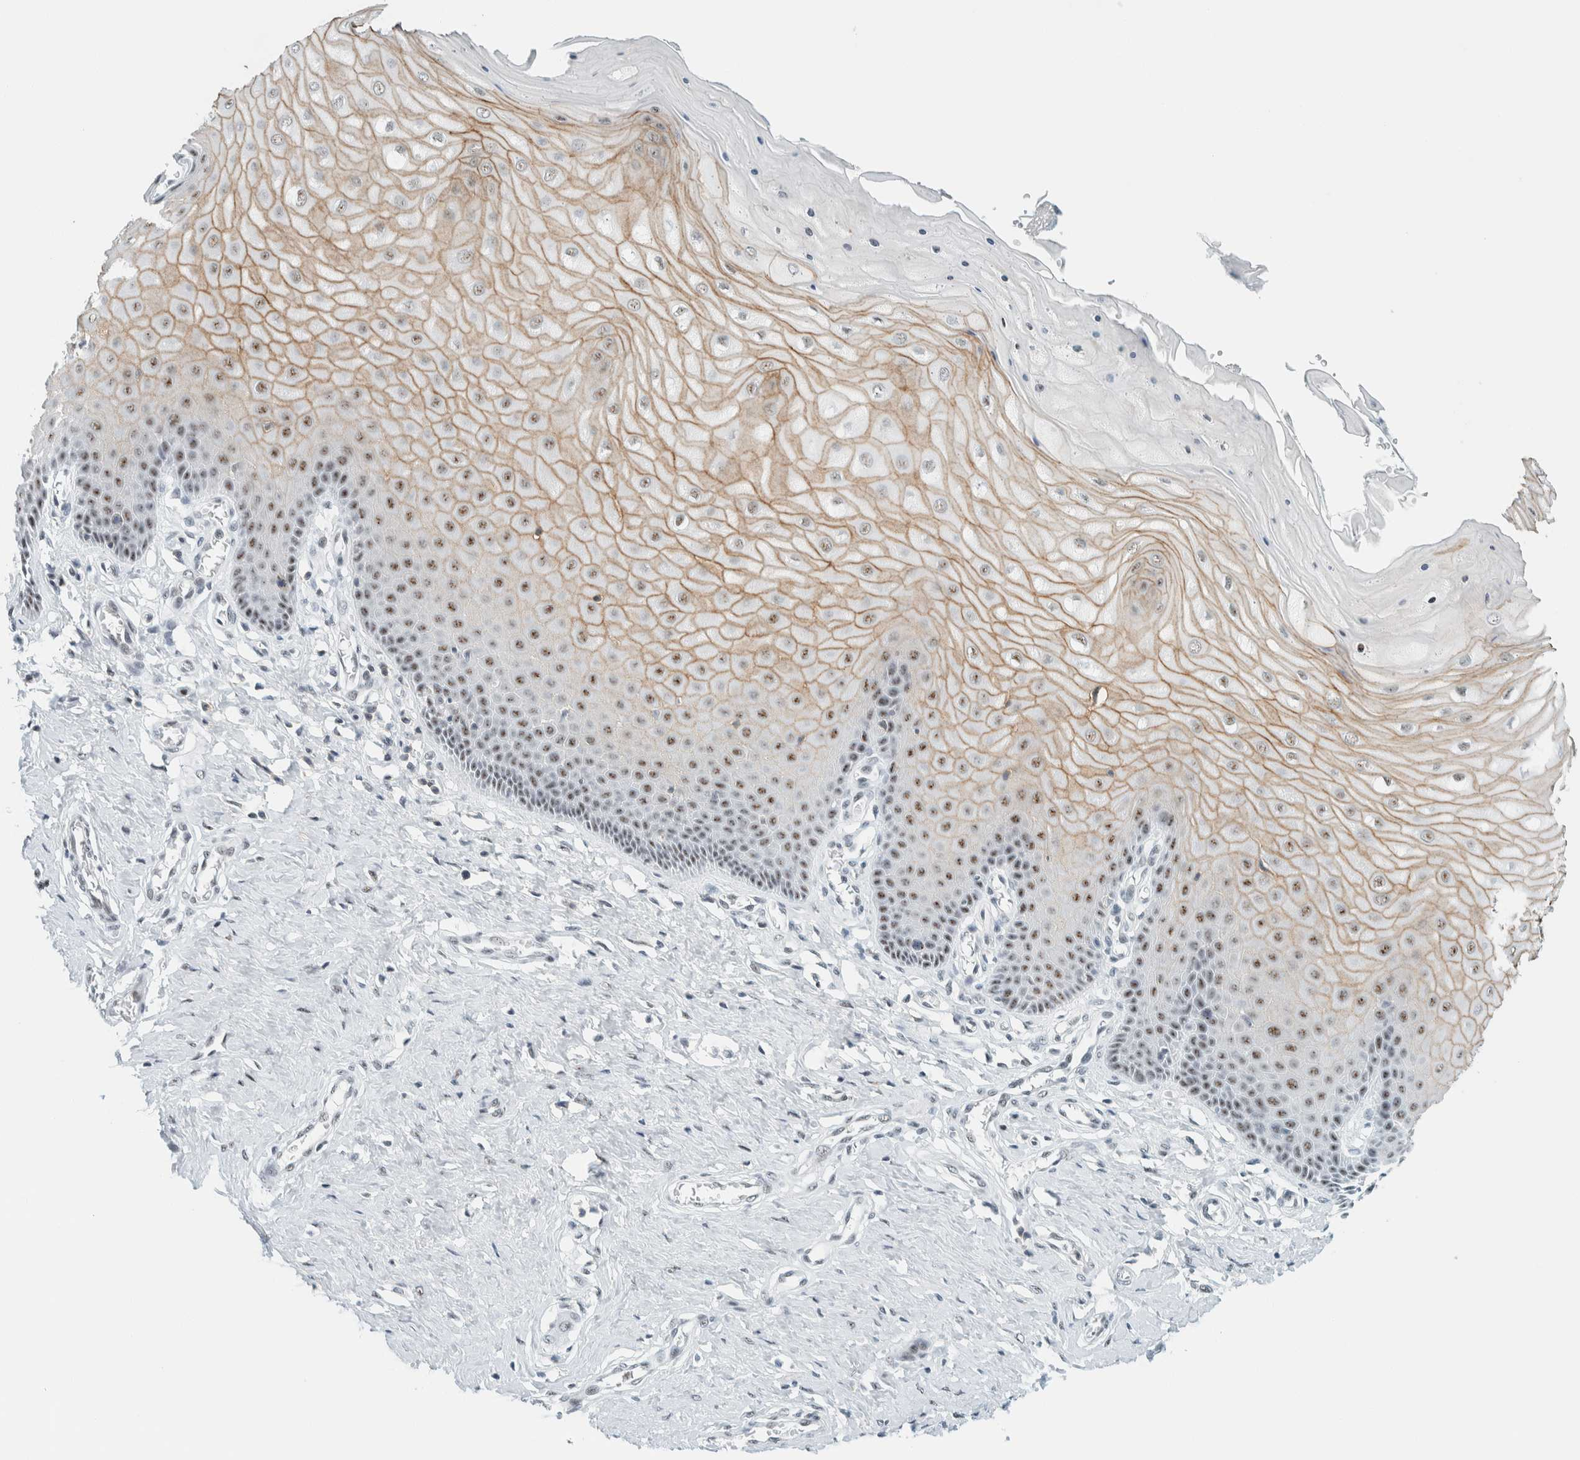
{"staining": {"intensity": "moderate", "quantity": ">75%", "location": "cytoplasmic/membranous,nuclear"}, "tissue": "cervix", "cell_type": "Glandular cells", "image_type": "normal", "snomed": [{"axis": "morphology", "description": "Normal tissue, NOS"}, {"axis": "topography", "description": "Cervix"}], "caption": "An immunohistochemistry photomicrograph of benign tissue is shown. Protein staining in brown shows moderate cytoplasmic/membranous,nuclear positivity in cervix within glandular cells. The protein of interest is stained brown, and the nuclei are stained in blue (DAB IHC with brightfield microscopy, high magnification).", "gene": "CYSRT1", "patient": {"sex": "female", "age": 55}}